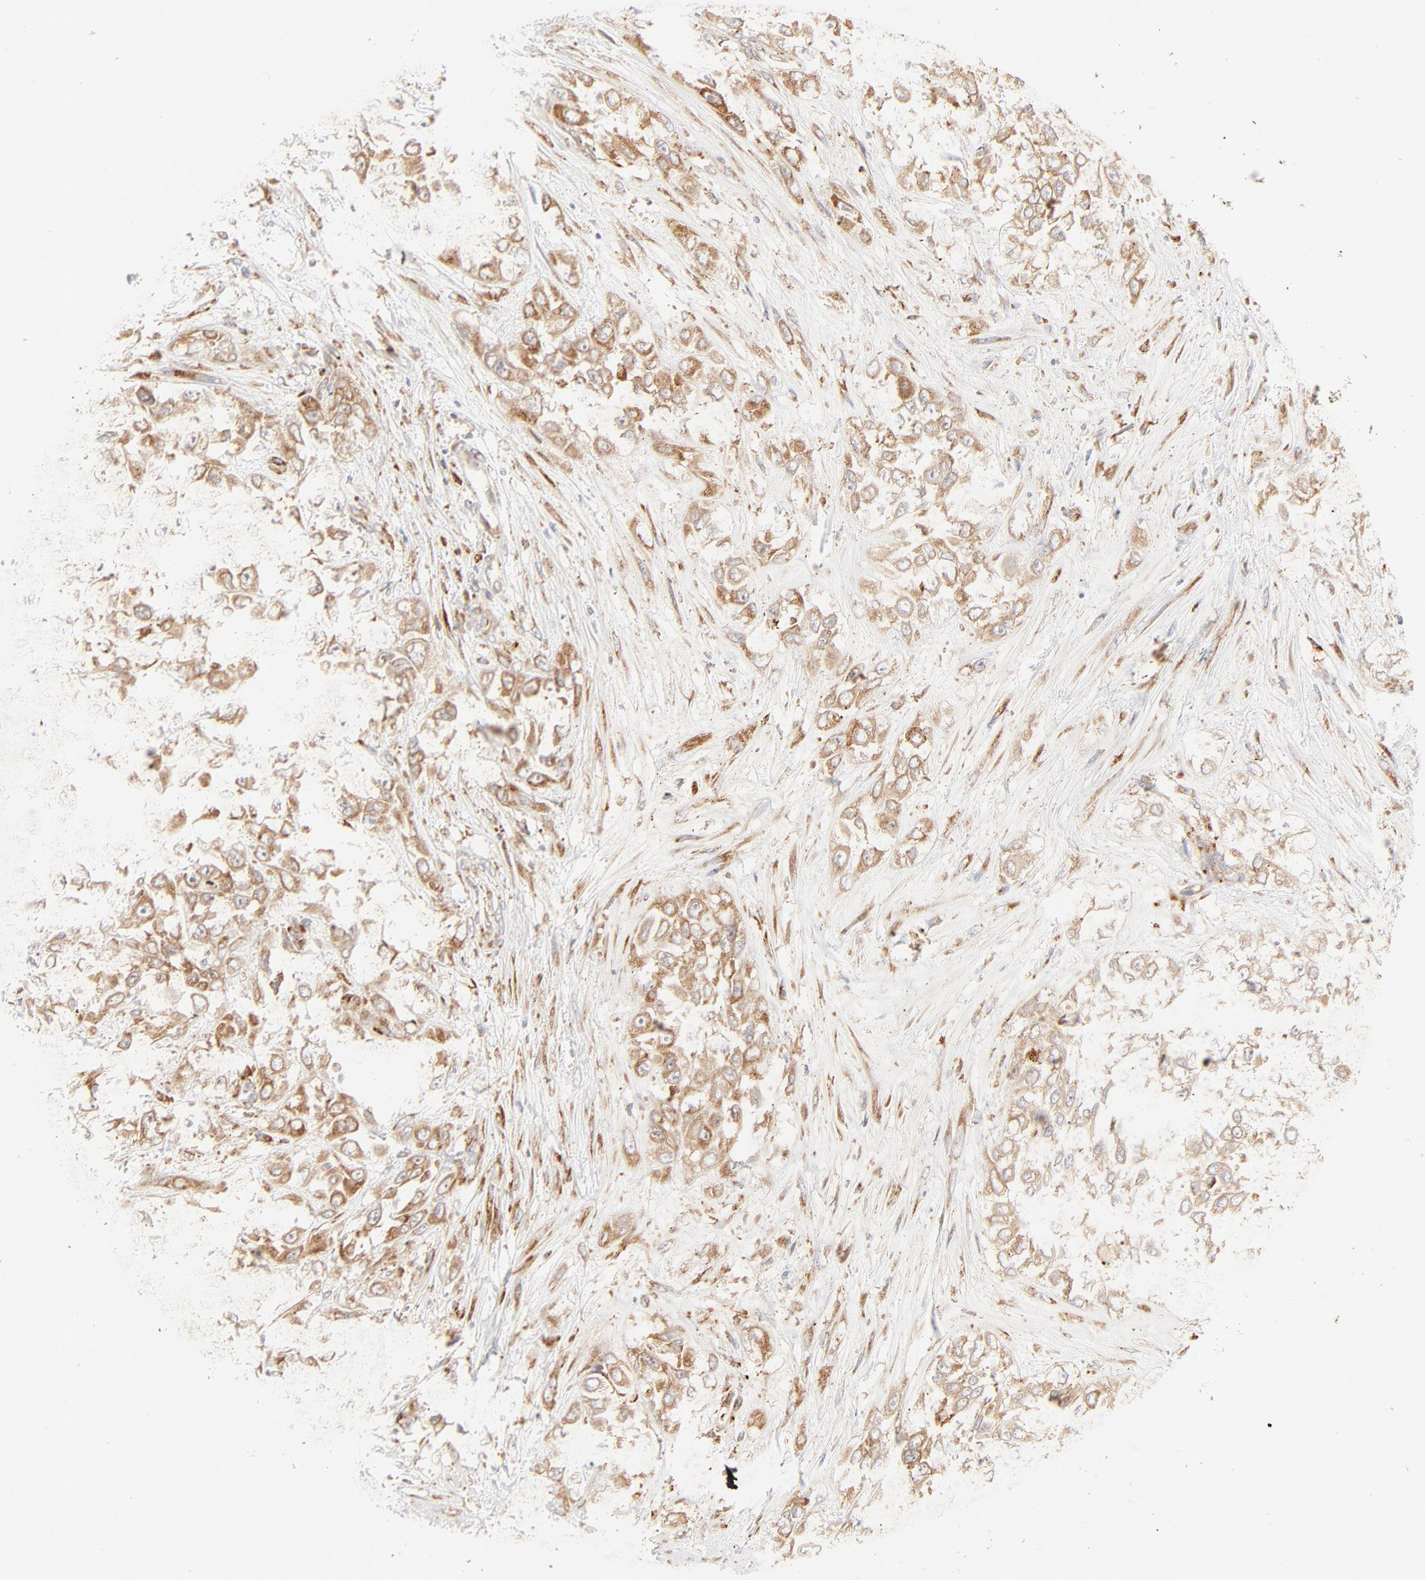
{"staining": {"intensity": "moderate", "quantity": ">75%", "location": "cytoplasmic/membranous"}, "tissue": "urothelial cancer", "cell_type": "Tumor cells", "image_type": "cancer", "snomed": [{"axis": "morphology", "description": "Urothelial carcinoma, High grade"}, {"axis": "topography", "description": "Urinary bladder"}], "caption": "IHC micrograph of neoplastic tissue: high-grade urothelial carcinoma stained using IHC displays medium levels of moderate protein expression localized specifically in the cytoplasmic/membranous of tumor cells, appearing as a cytoplasmic/membranous brown color.", "gene": "PARP12", "patient": {"sex": "male", "age": 57}}